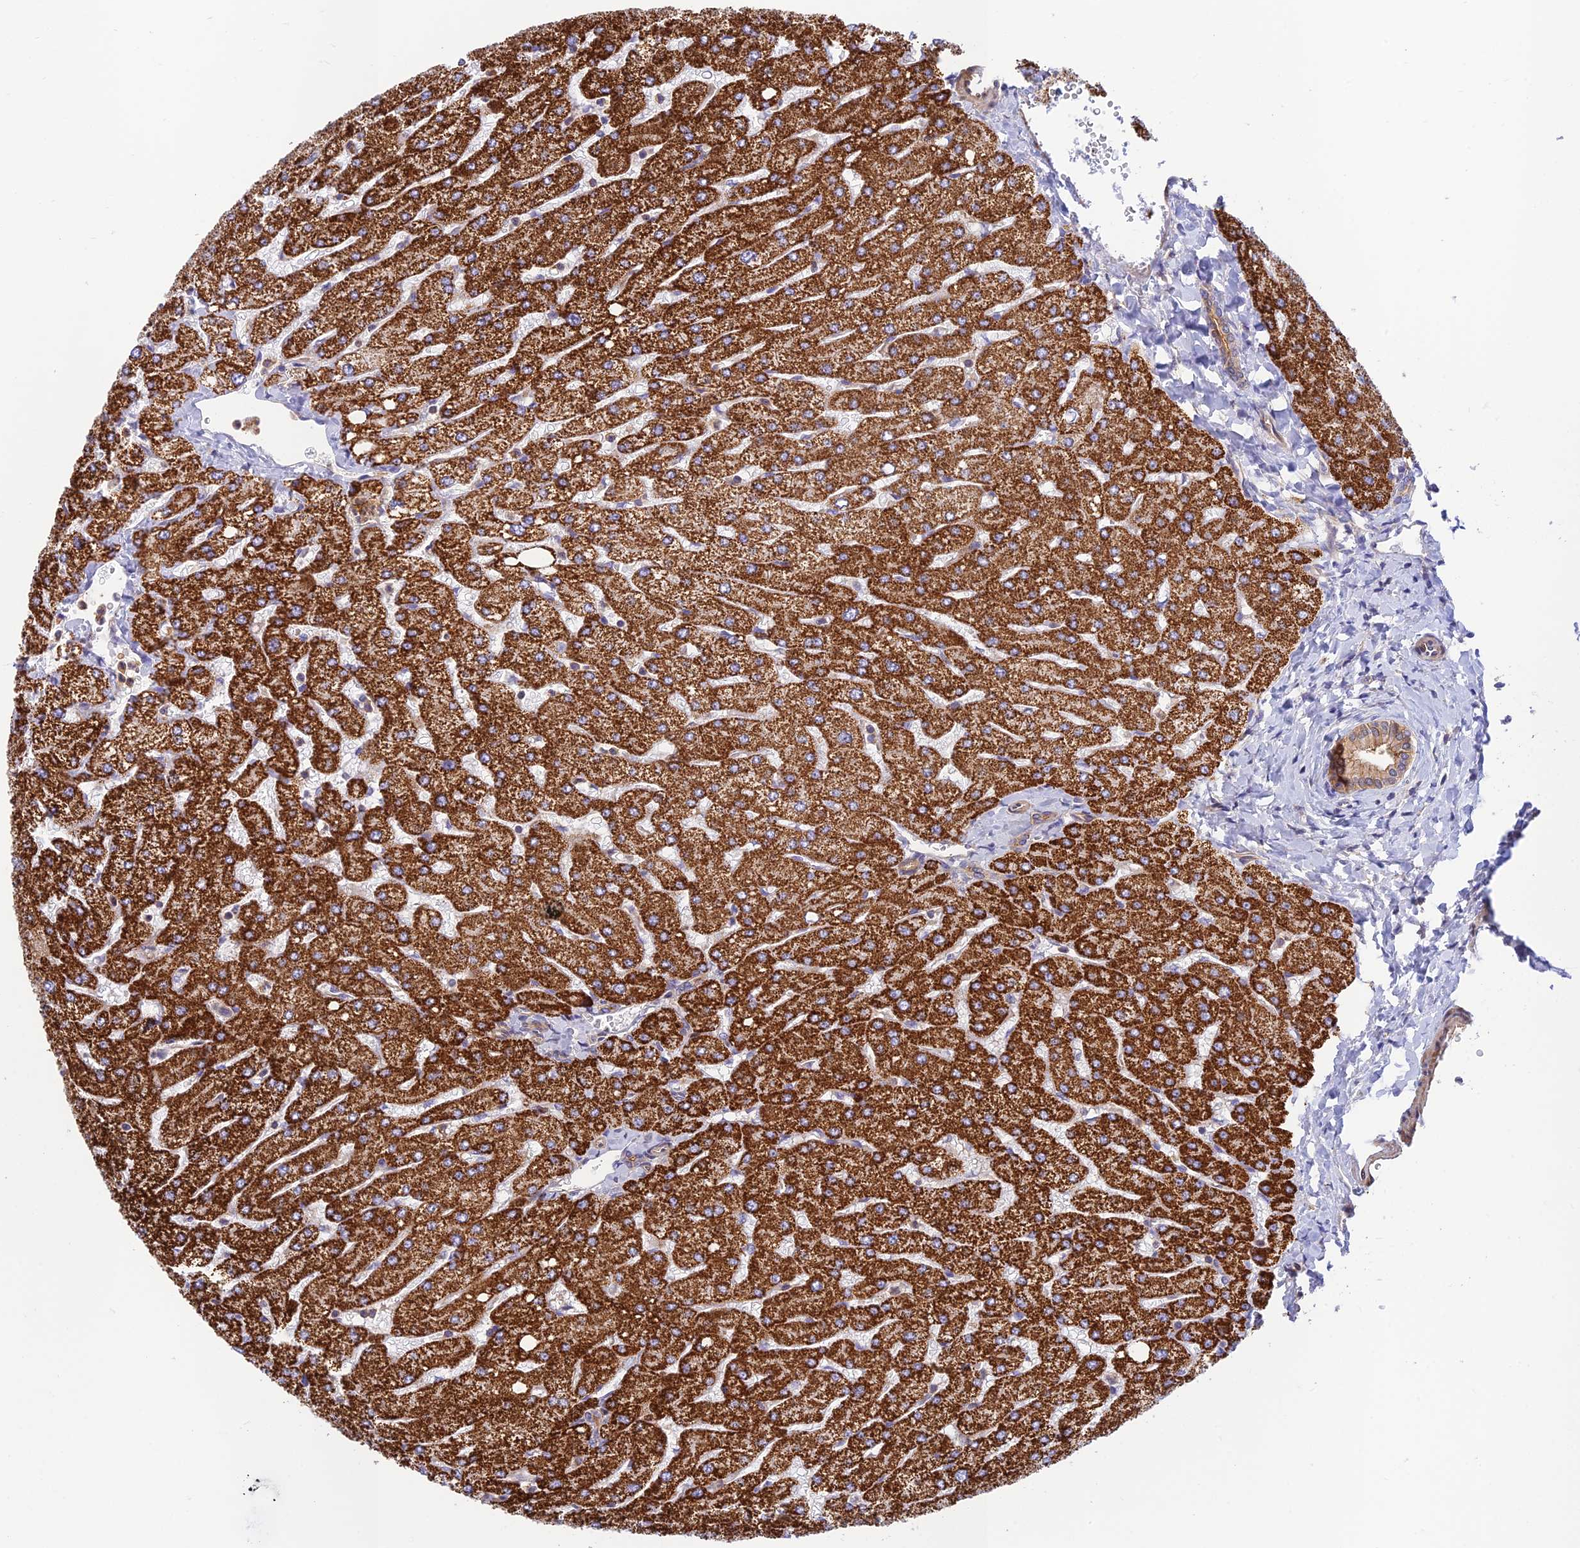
{"staining": {"intensity": "moderate", "quantity": ">75%", "location": "cytoplasmic/membranous"}, "tissue": "liver", "cell_type": "Cholangiocytes", "image_type": "normal", "snomed": [{"axis": "morphology", "description": "Normal tissue, NOS"}, {"axis": "topography", "description": "Liver"}], "caption": "This is an image of immunohistochemistry staining of benign liver, which shows moderate staining in the cytoplasmic/membranous of cholangiocytes.", "gene": "PPP1R12C", "patient": {"sex": "male", "age": 55}}